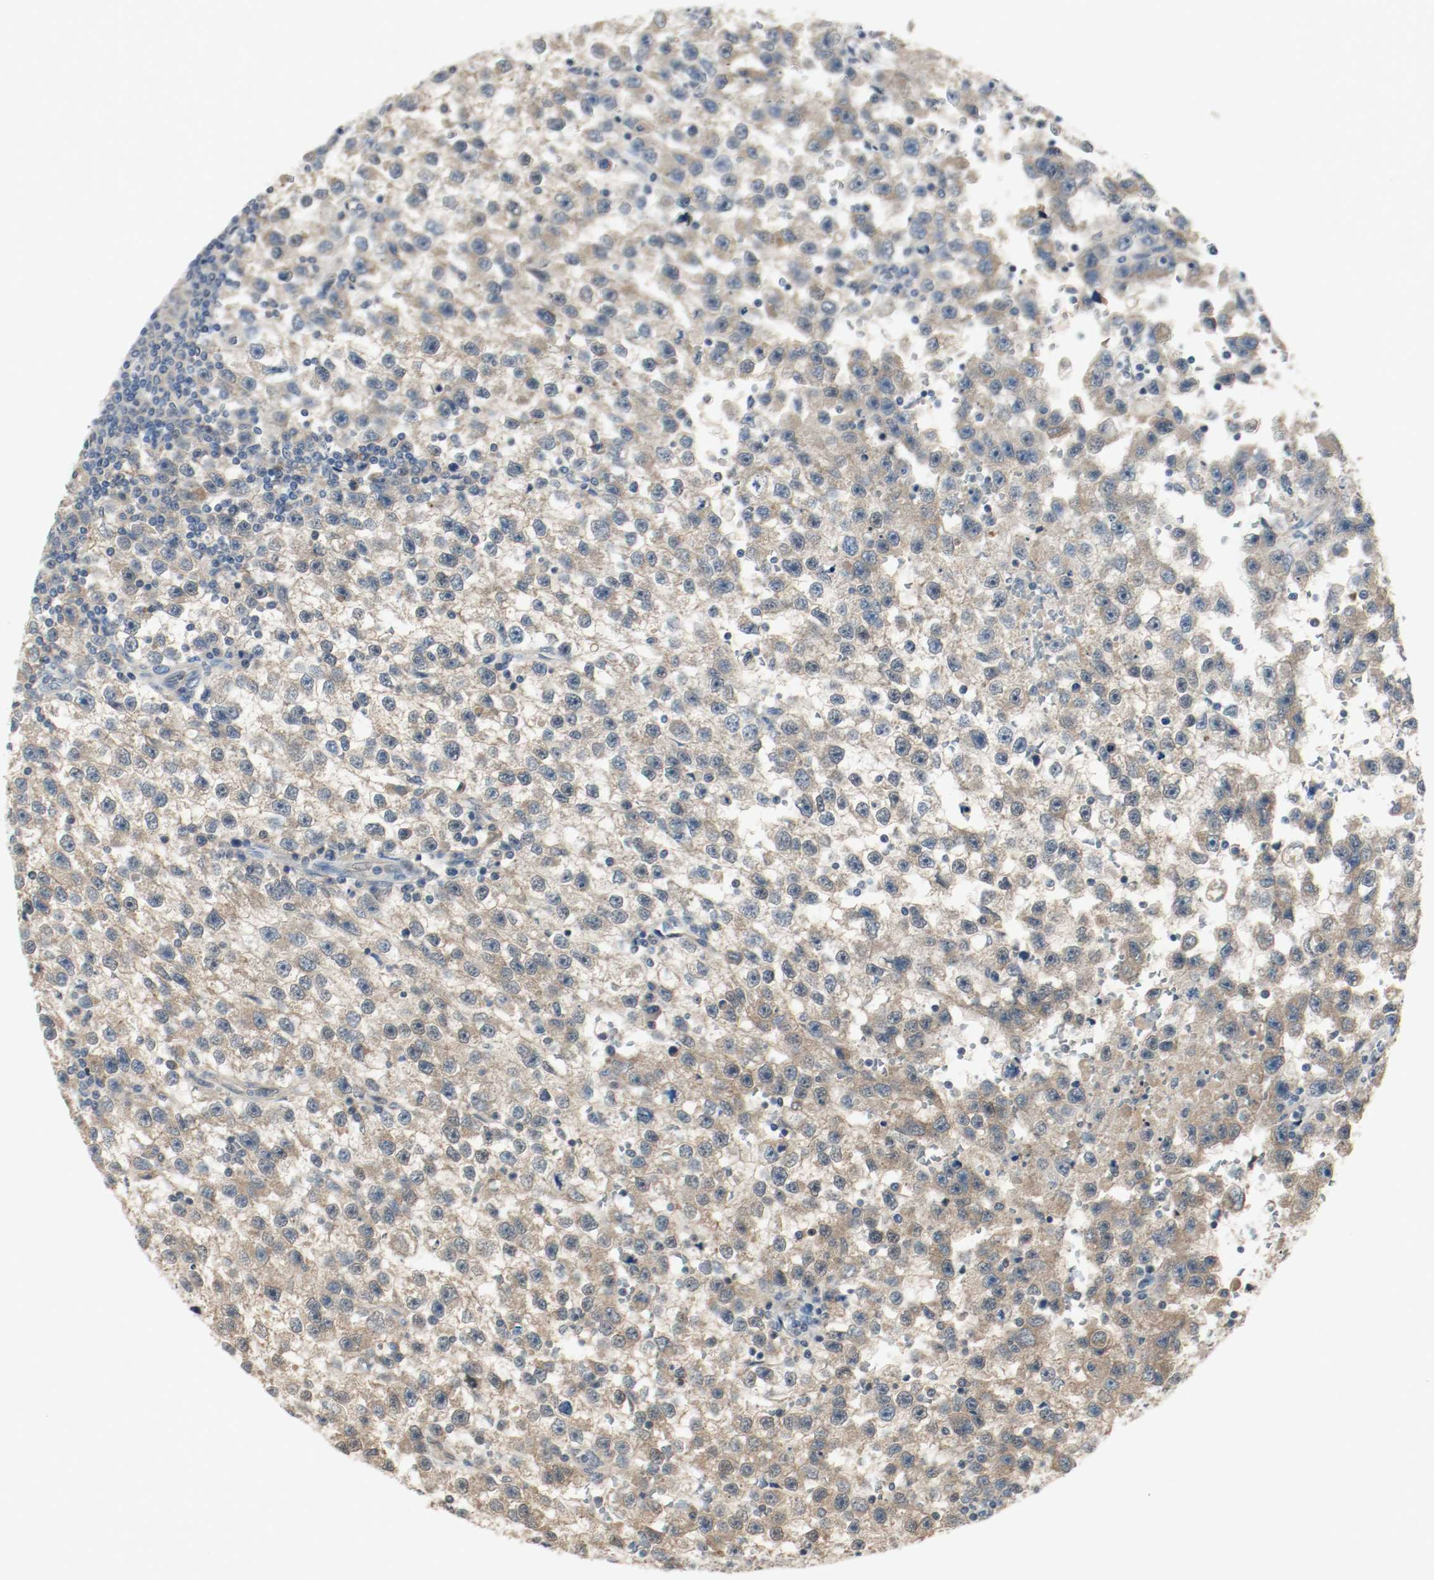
{"staining": {"intensity": "moderate", "quantity": ">75%", "location": "cytoplasmic/membranous"}, "tissue": "testis cancer", "cell_type": "Tumor cells", "image_type": "cancer", "snomed": [{"axis": "morphology", "description": "Seminoma, NOS"}, {"axis": "topography", "description": "Testis"}], "caption": "Tumor cells reveal moderate cytoplasmic/membranous staining in about >75% of cells in testis seminoma.", "gene": "MELTF", "patient": {"sex": "male", "age": 33}}